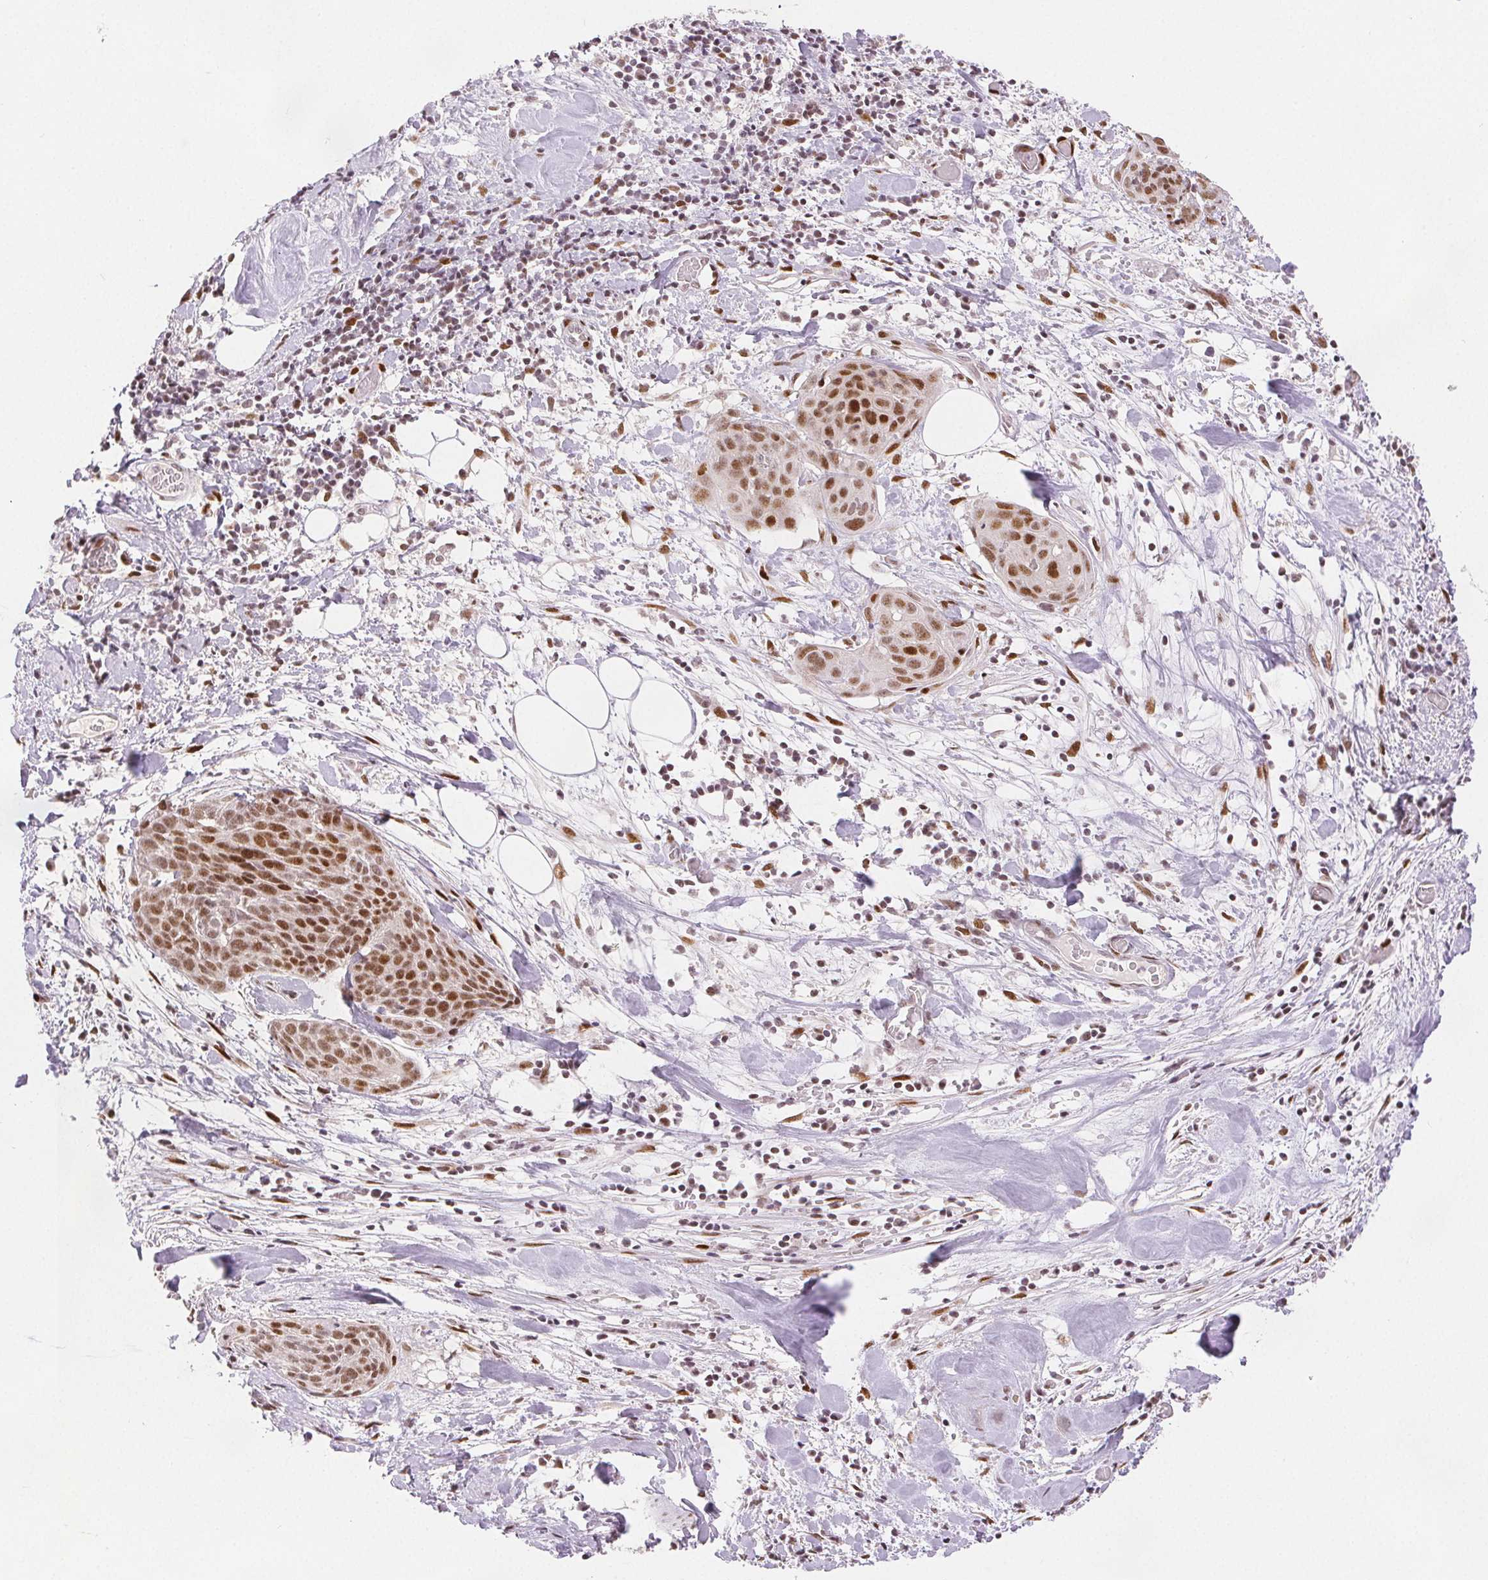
{"staining": {"intensity": "moderate", "quantity": ">75%", "location": "nuclear"}, "tissue": "cervical cancer", "cell_type": "Tumor cells", "image_type": "cancer", "snomed": [{"axis": "morphology", "description": "Squamous cell carcinoma, NOS"}, {"axis": "topography", "description": "Cervix"}], "caption": "Immunohistochemical staining of cervical cancer (squamous cell carcinoma) exhibits medium levels of moderate nuclear positivity in about >75% of tumor cells.", "gene": "ZNF703", "patient": {"sex": "female", "age": 39}}